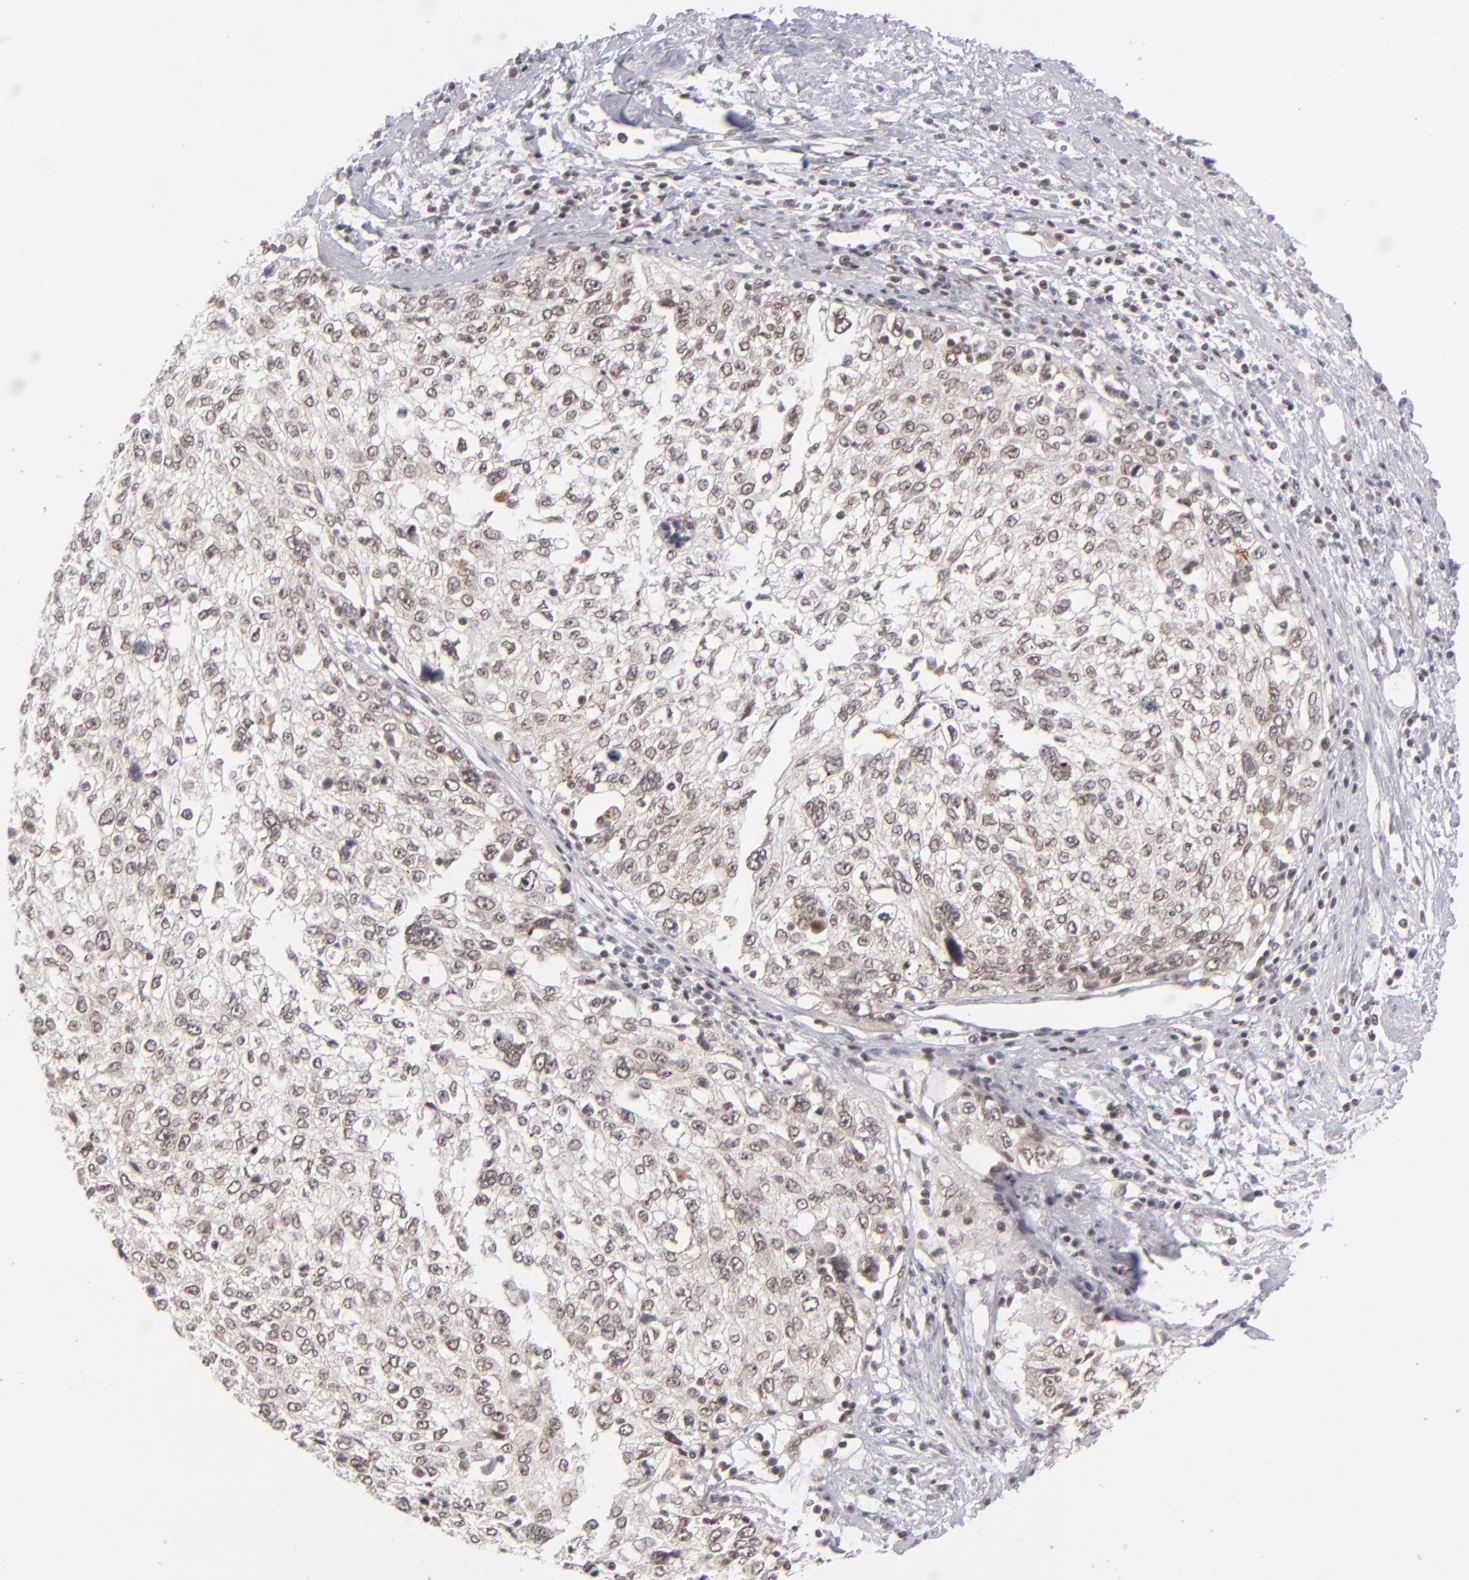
{"staining": {"intensity": "weak", "quantity": ">75%", "location": "nuclear"}, "tissue": "cervical cancer", "cell_type": "Tumor cells", "image_type": "cancer", "snomed": [{"axis": "morphology", "description": "Squamous cell carcinoma, NOS"}, {"axis": "topography", "description": "Cervix"}], "caption": "Immunohistochemistry (IHC) of squamous cell carcinoma (cervical) shows low levels of weak nuclear staining in approximately >75% of tumor cells.", "gene": "MLLT3", "patient": {"sex": "female", "age": 57}}